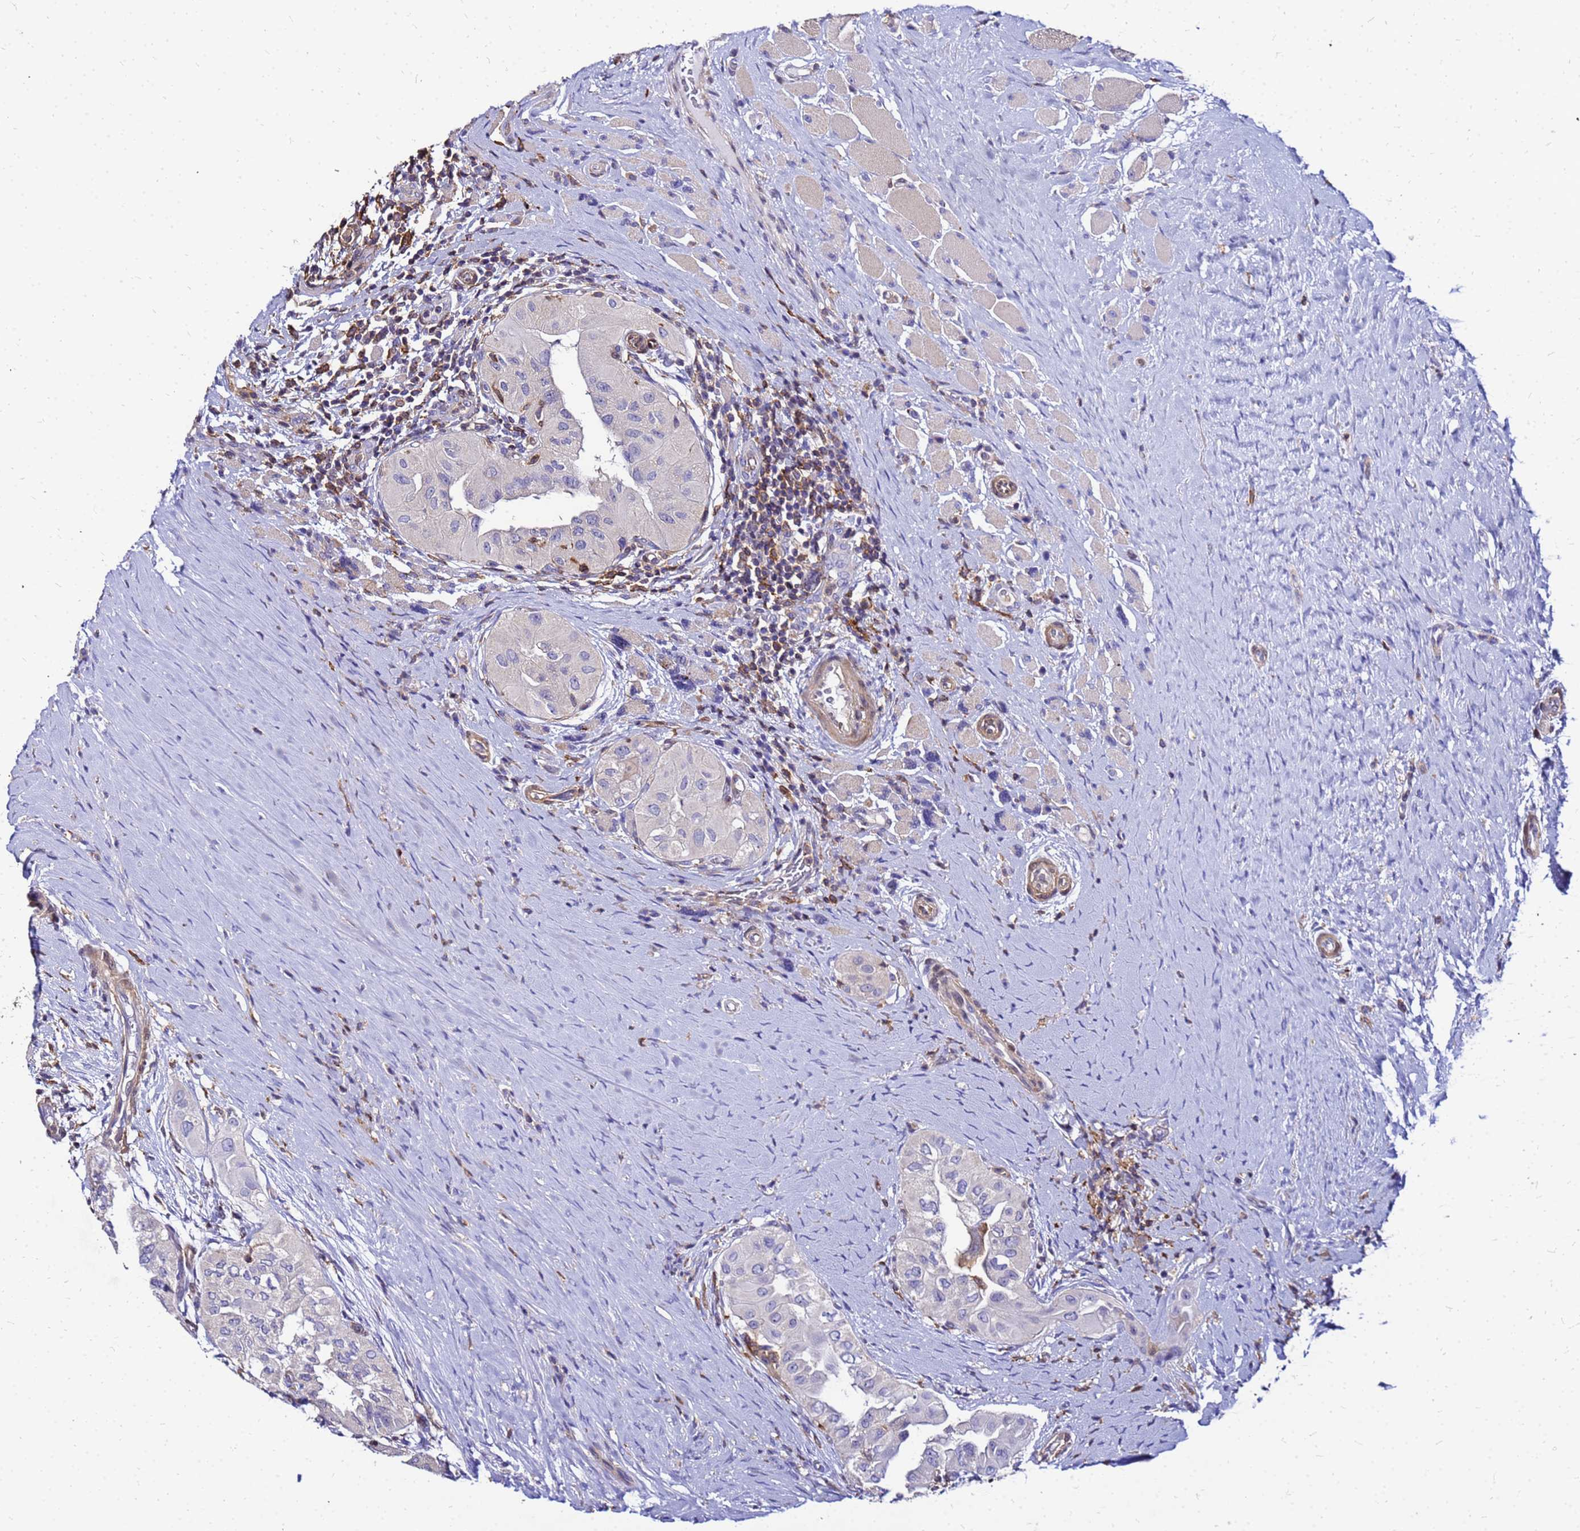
{"staining": {"intensity": "negative", "quantity": "none", "location": "none"}, "tissue": "thyroid cancer", "cell_type": "Tumor cells", "image_type": "cancer", "snomed": [{"axis": "morphology", "description": "Papillary adenocarcinoma, NOS"}, {"axis": "topography", "description": "Thyroid gland"}], "caption": "Tumor cells are negative for protein expression in human thyroid cancer.", "gene": "DBNDD2", "patient": {"sex": "female", "age": 59}}